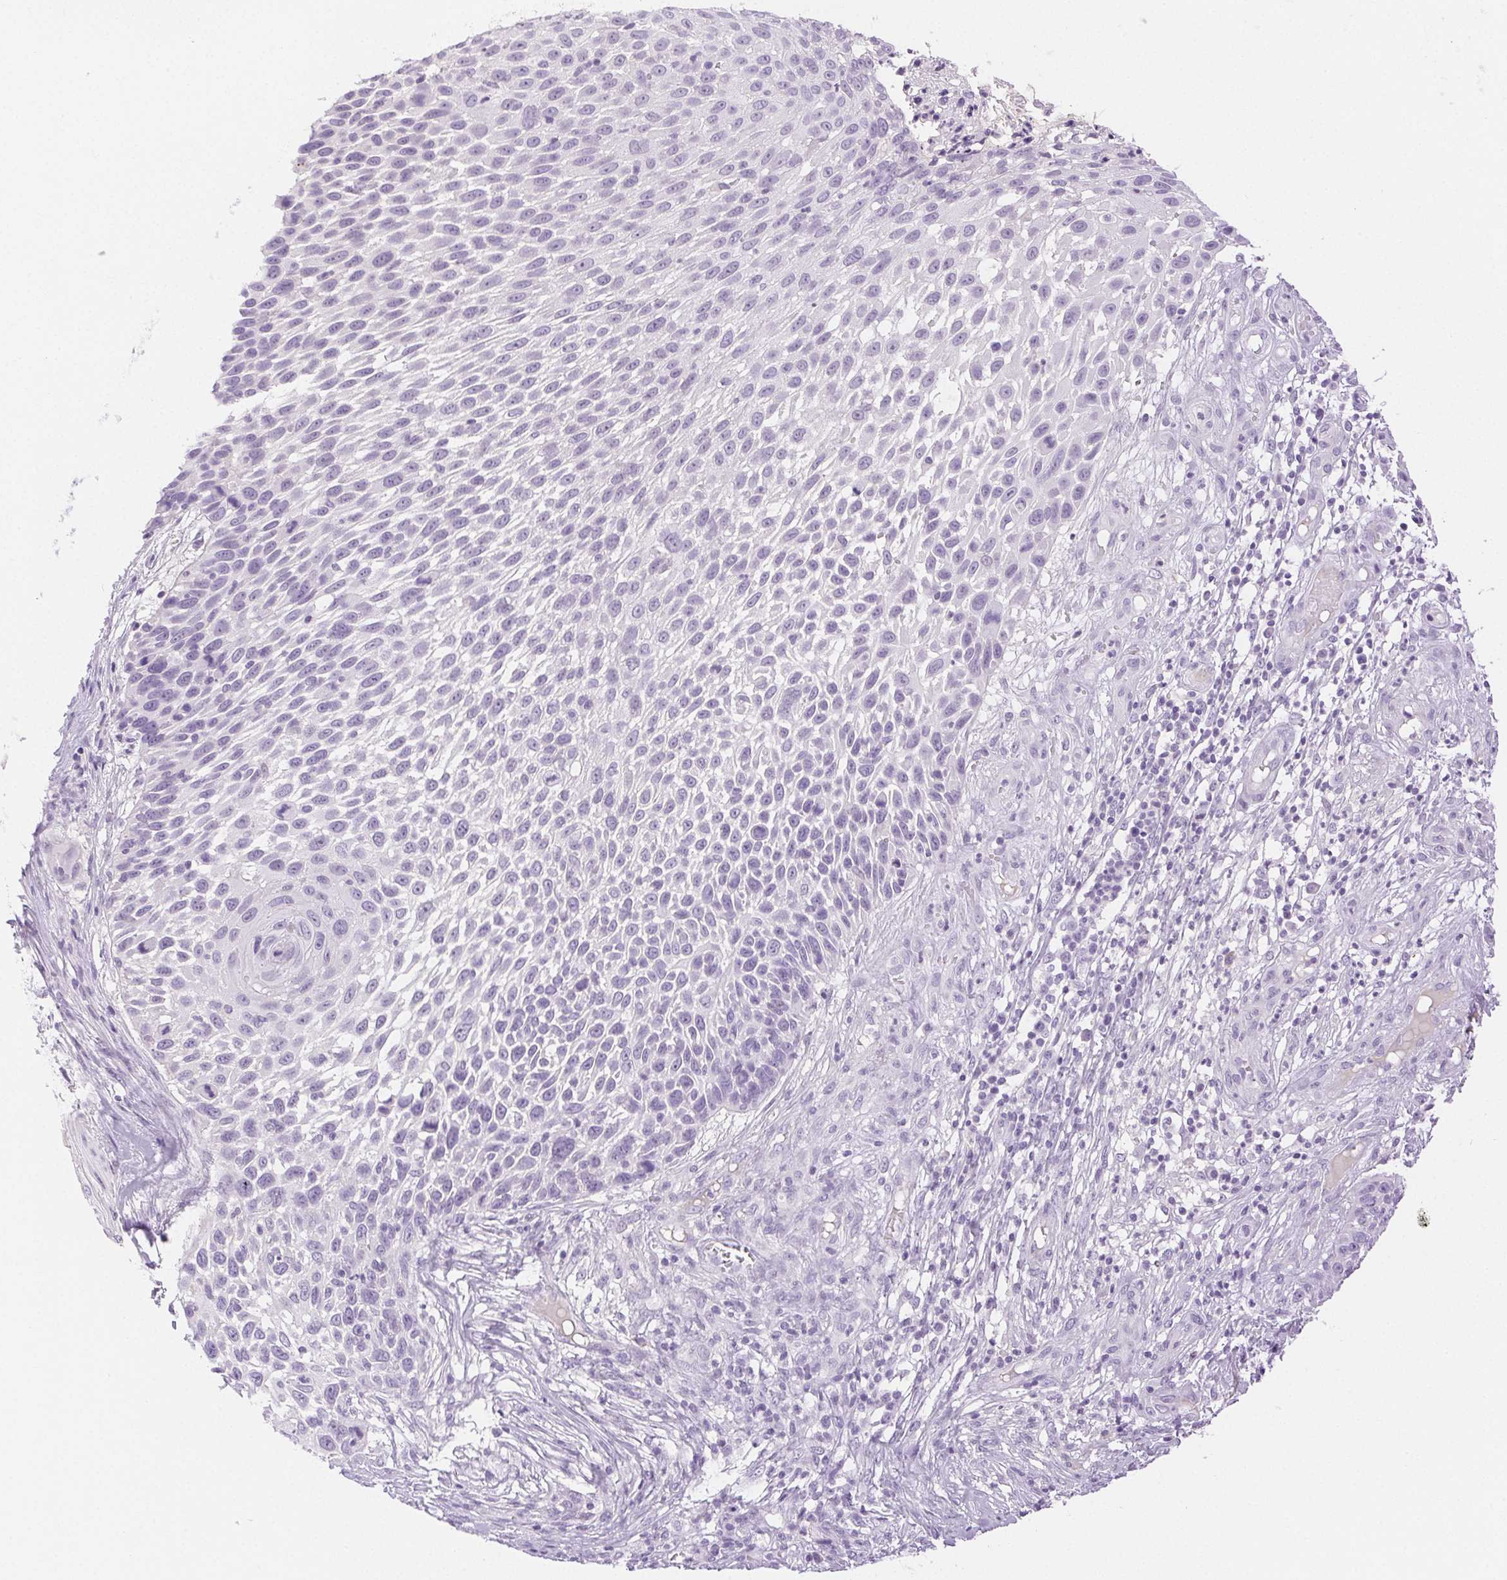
{"staining": {"intensity": "negative", "quantity": "none", "location": "none"}, "tissue": "skin cancer", "cell_type": "Tumor cells", "image_type": "cancer", "snomed": [{"axis": "morphology", "description": "Squamous cell carcinoma, NOS"}, {"axis": "topography", "description": "Skin"}], "caption": "This is an immunohistochemistry micrograph of skin cancer (squamous cell carcinoma). There is no expression in tumor cells.", "gene": "SPACA4", "patient": {"sex": "male", "age": 92}}